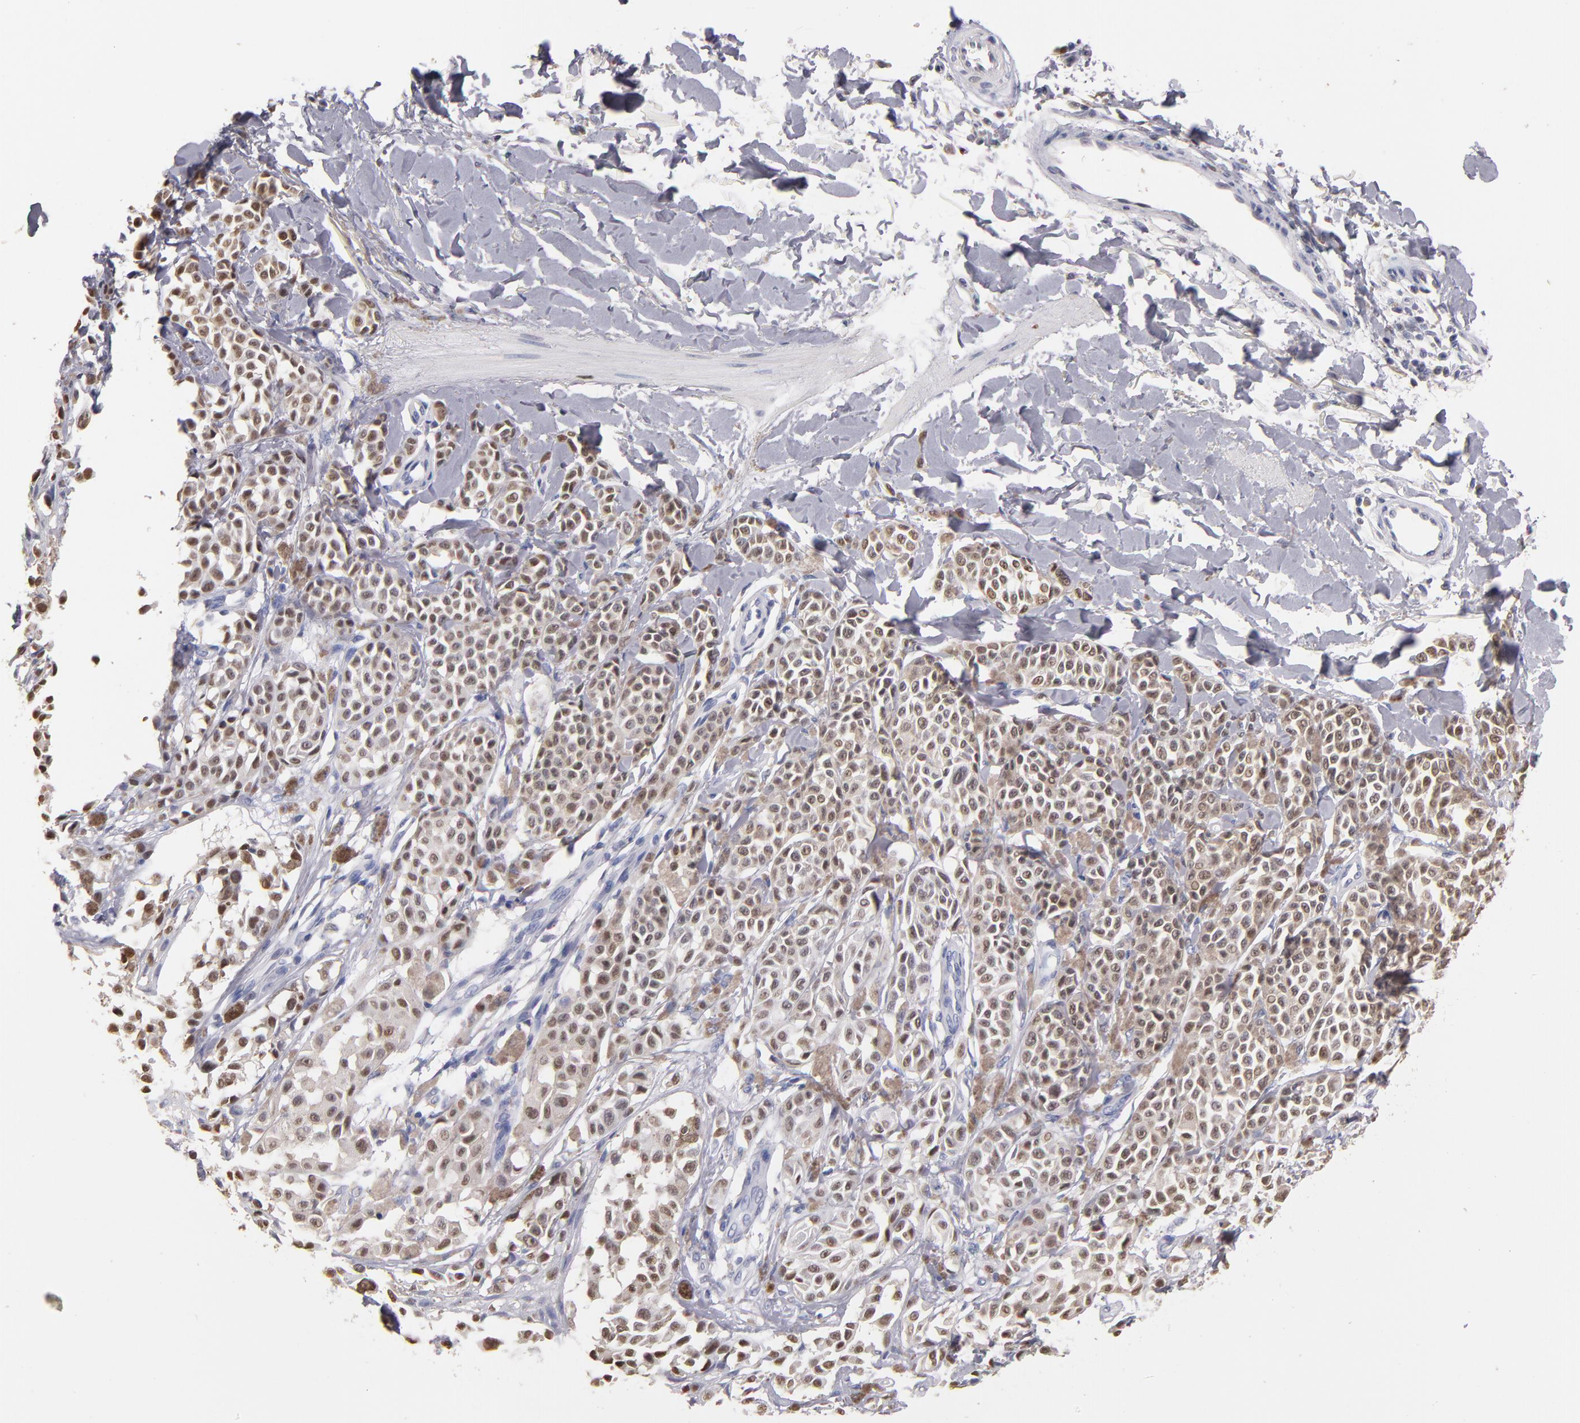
{"staining": {"intensity": "moderate", "quantity": ">75%", "location": "nuclear"}, "tissue": "melanoma", "cell_type": "Tumor cells", "image_type": "cancer", "snomed": [{"axis": "morphology", "description": "Malignant melanoma, NOS"}, {"axis": "topography", "description": "Skin"}], "caption": "Immunohistochemistry micrograph of malignant melanoma stained for a protein (brown), which displays medium levels of moderate nuclear positivity in approximately >75% of tumor cells.", "gene": "SOX10", "patient": {"sex": "female", "age": 38}}